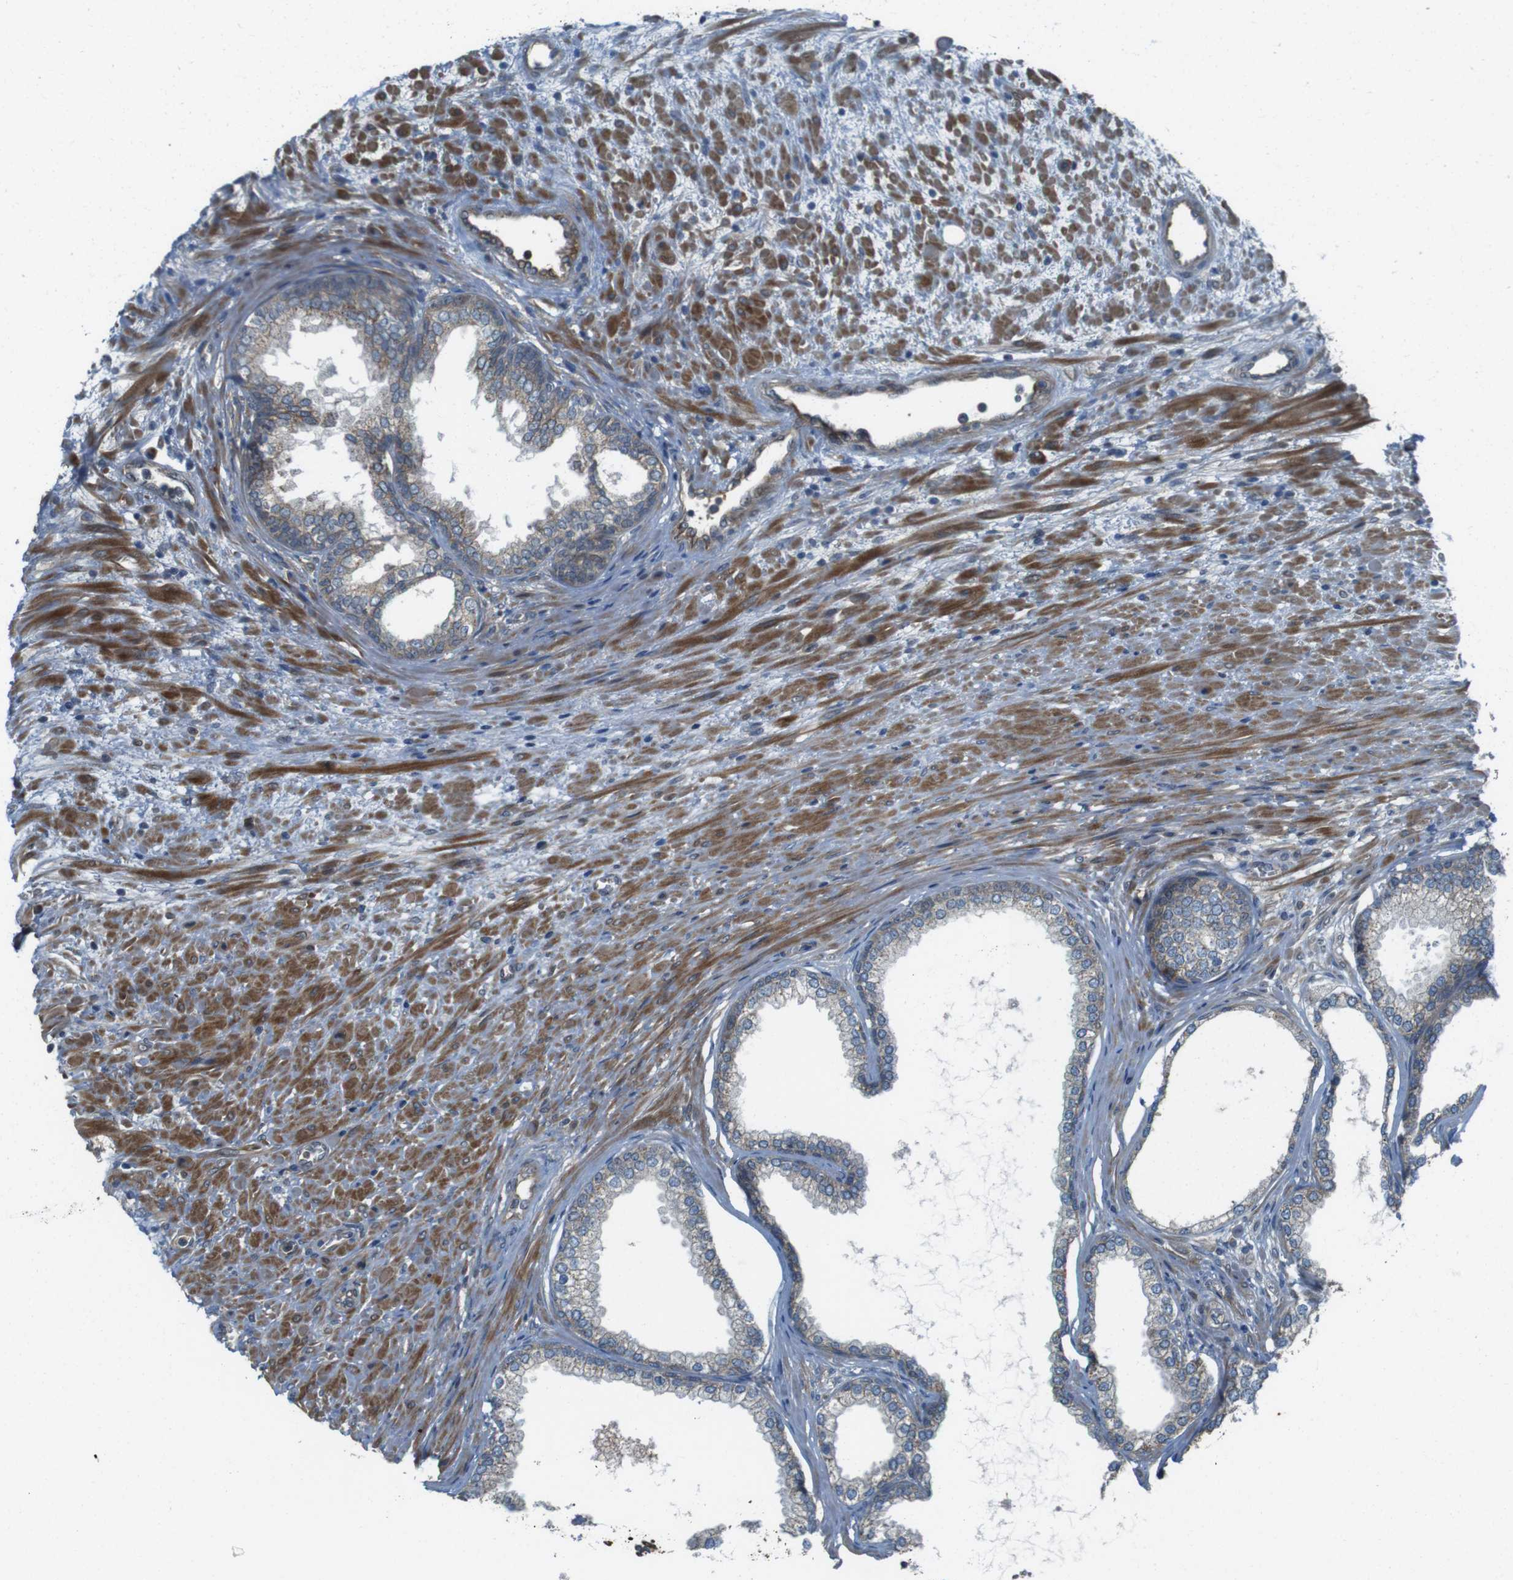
{"staining": {"intensity": "moderate", "quantity": ">75%", "location": "cytoplasmic/membranous"}, "tissue": "prostate", "cell_type": "Glandular cells", "image_type": "normal", "snomed": [{"axis": "morphology", "description": "Normal tissue, NOS"}, {"axis": "topography", "description": "Prostate"}], "caption": "Immunohistochemical staining of unremarkable prostate displays moderate cytoplasmic/membranous protein positivity in approximately >75% of glandular cells. (Brightfield microscopy of DAB IHC at high magnification).", "gene": "IFFO2", "patient": {"sex": "male", "age": 76}}